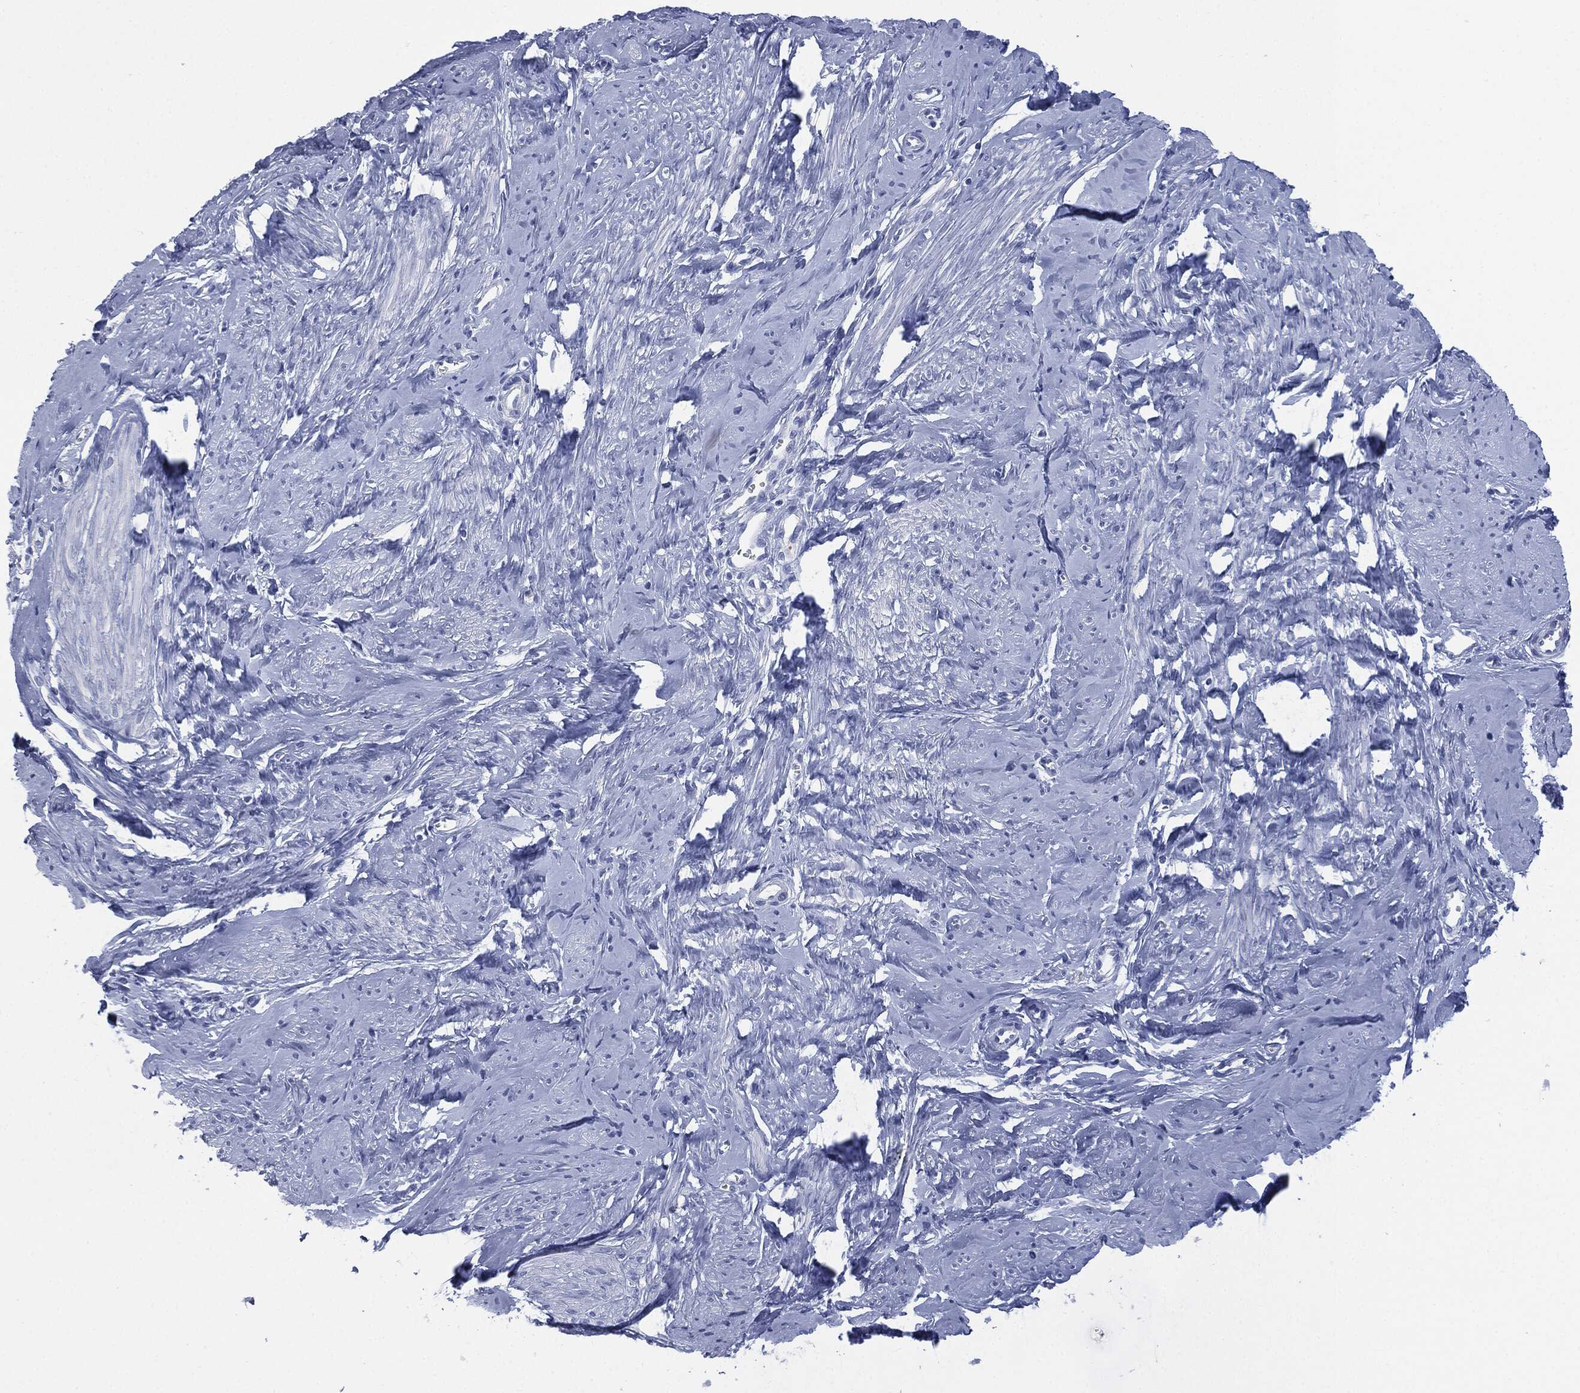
{"staining": {"intensity": "negative", "quantity": "none", "location": "none"}, "tissue": "smooth muscle", "cell_type": "Smooth muscle cells", "image_type": "normal", "snomed": [{"axis": "morphology", "description": "Normal tissue, NOS"}, {"axis": "topography", "description": "Smooth muscle"}], "caption": "Micrograph shows no significant protein expression in smooth muscle cells of benign smooth muscle.", "gene": "CEACAM8", "patient": {"sex": "female", "age": 48}}